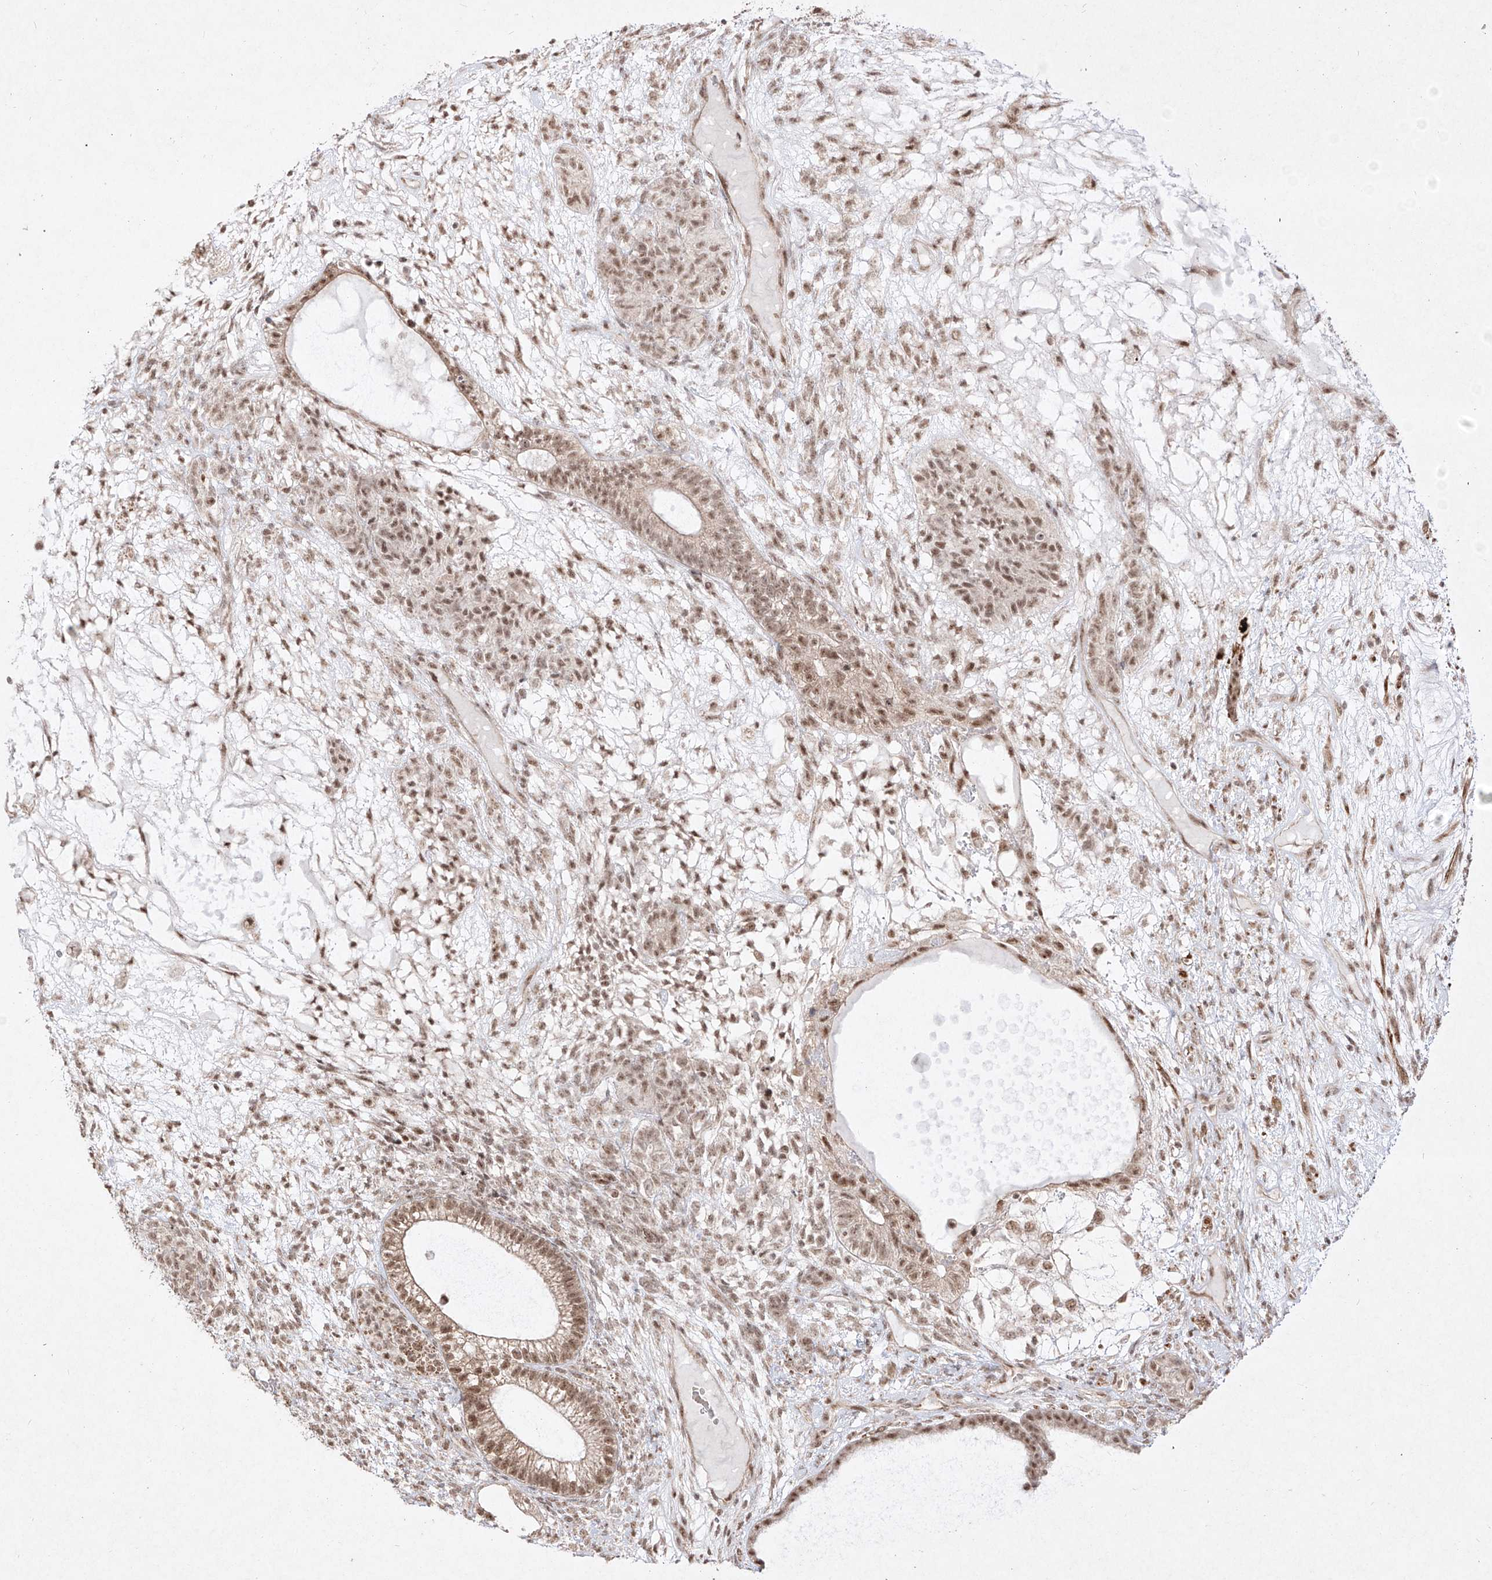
{"staining": {"intensity": "moderate", "quantity": ">75%", "location": "nuclear"}, "tissue": "testis cancer", "cell_type": "Tumor cells", "image_type": "cancer", "snomed": [{"axis": "morphology", "description": "Seminoma, NOS"}, {"axis": "morphology", "description": "Carcinoma, Embryonal, NOS"}, {"axis": "topography", "description": "Testis"}], "caption": "The micrograph shows a brown stain indicating the presence of a protein in the nuclear of tumor cells in testis cancer.", "gene": "SNRNP27", "patient": {"sex": "male", "age": 28}}